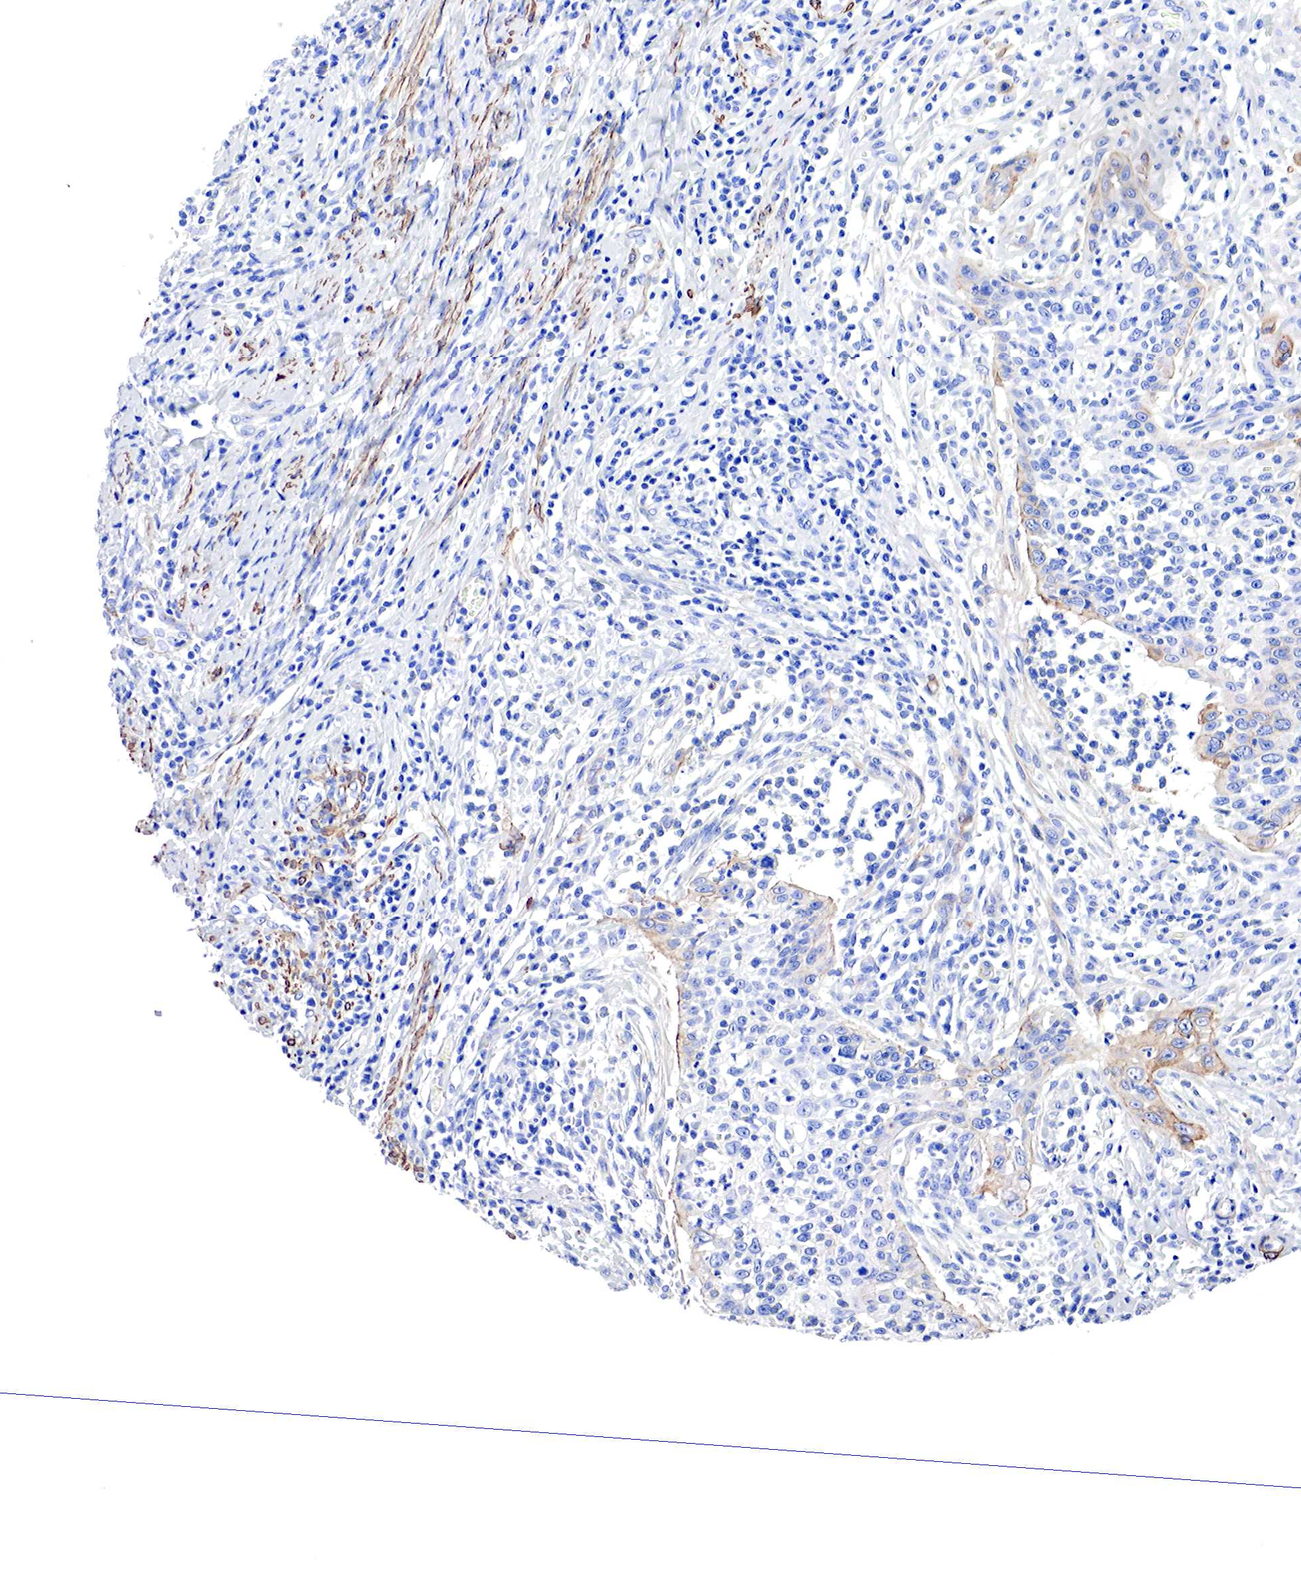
{"staining": {"intensity": "moderate", "quantity": "<25%", "location": "cytoplasmic/membranous"}, "tissue": "cervical cancer", "cell_type": "Tumor cells", "image_type": "cancer", "snomed": [{"axis": "morphology", "description": "Squamous cell carcinoma, NOS"}, {"axis": "topography", "description": "Cervix"}], "caption": "Immunohistochemistry of cervical squamous cell carcinoma shows low levels of moderate cytoplasmic/membranous staining in about <25% of tumor cells.", "gene": "TPM1", "patient": {"sex": "female", "age": 41}}